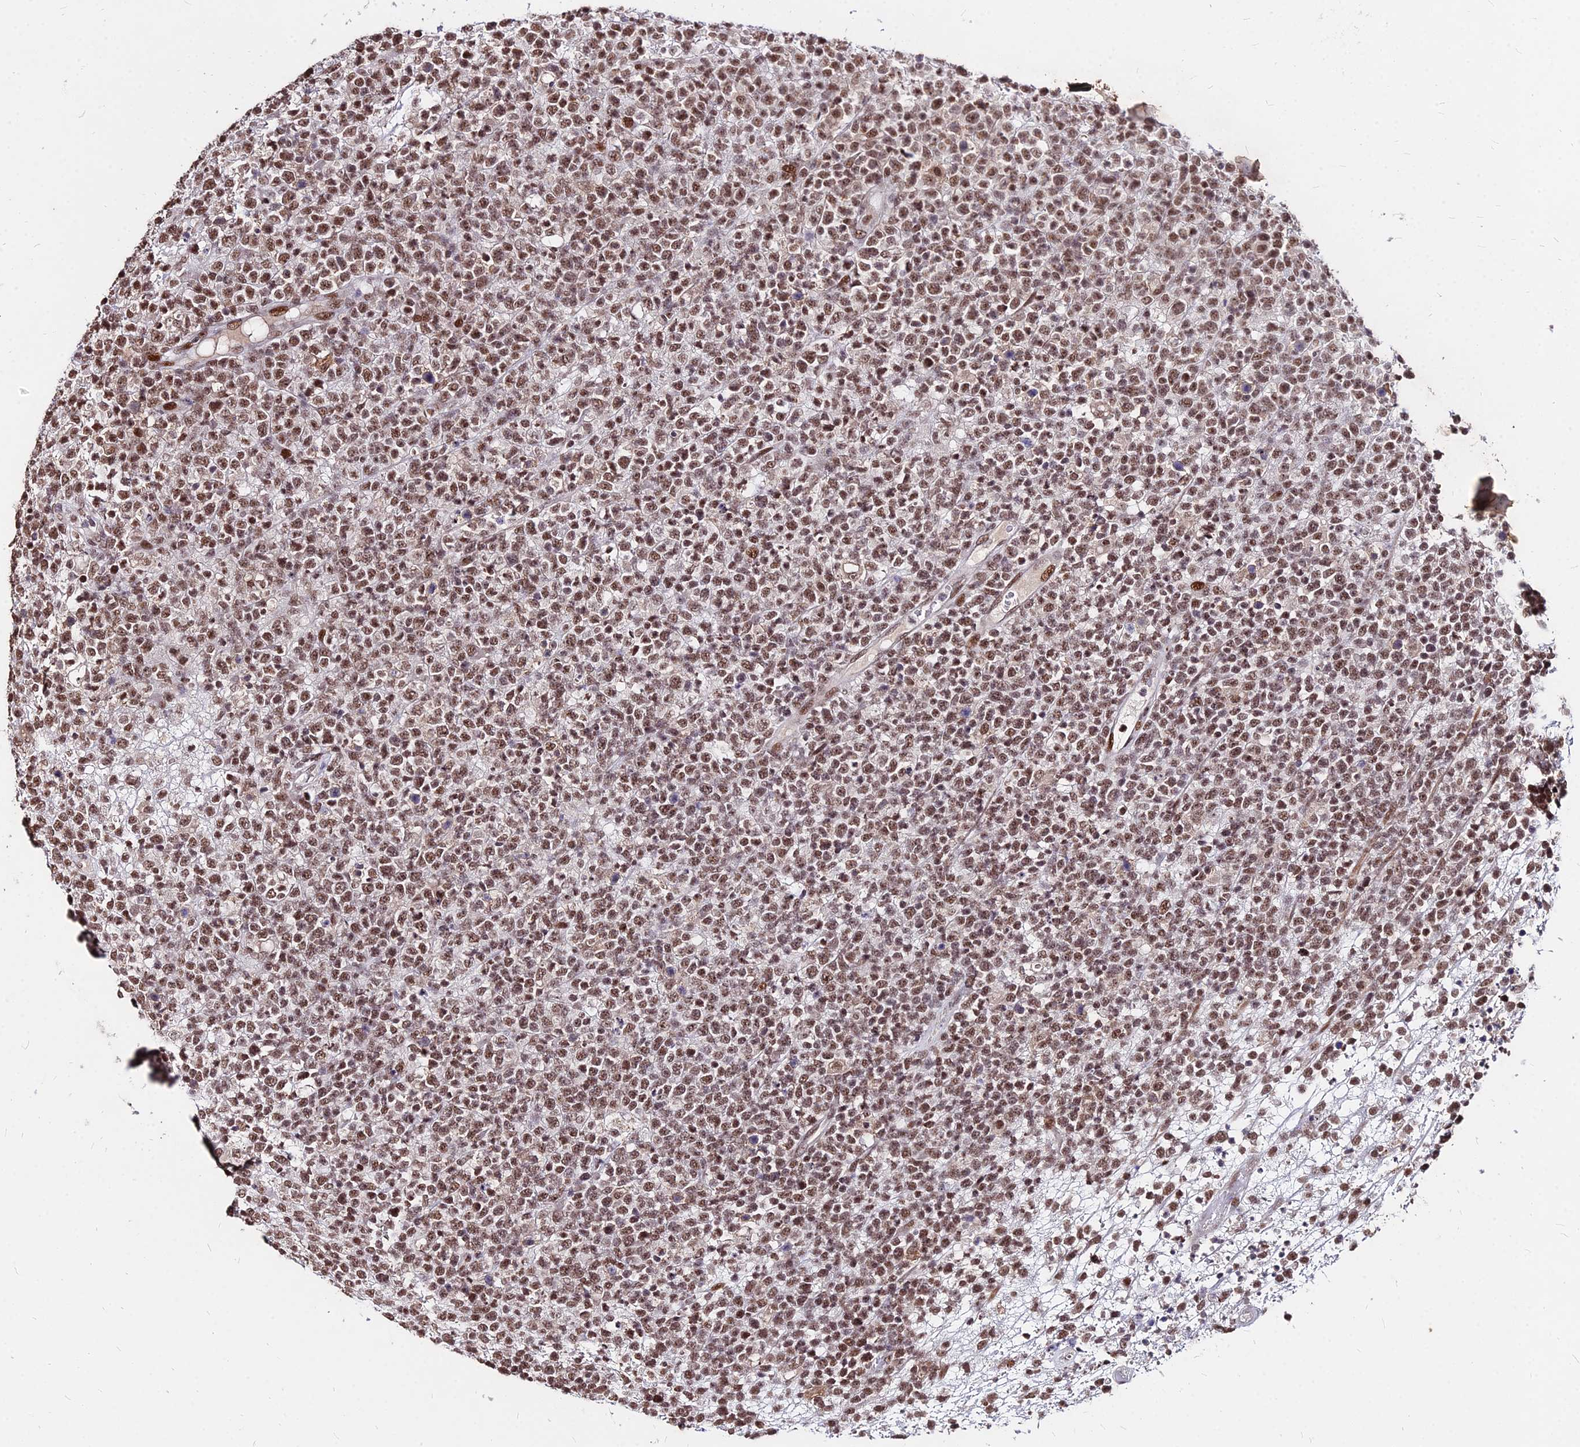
{"staining": {"intensity": "moderate", "quantity": ">75%", "location": "nuclear"}, "tissue": "lymphoma", "cell_type": "Tumor cells", "image_type": "cancer", "snomed": [{"axis": "morphology", "description": "Malignant lymphoma, non-Hodgkin's type, High grade"}, {"axis": "topography", "description": "Colon"}], "caption": "Immunohistochemical staining of lymphoma reveals medium levels of moderate nuclear expression in about >75% of tumor cells. (DAB = brown stain, brightfield microscopy at high magnification).", "gene": "ZBED4", "patient": {"sex": "female", "age": 53}}